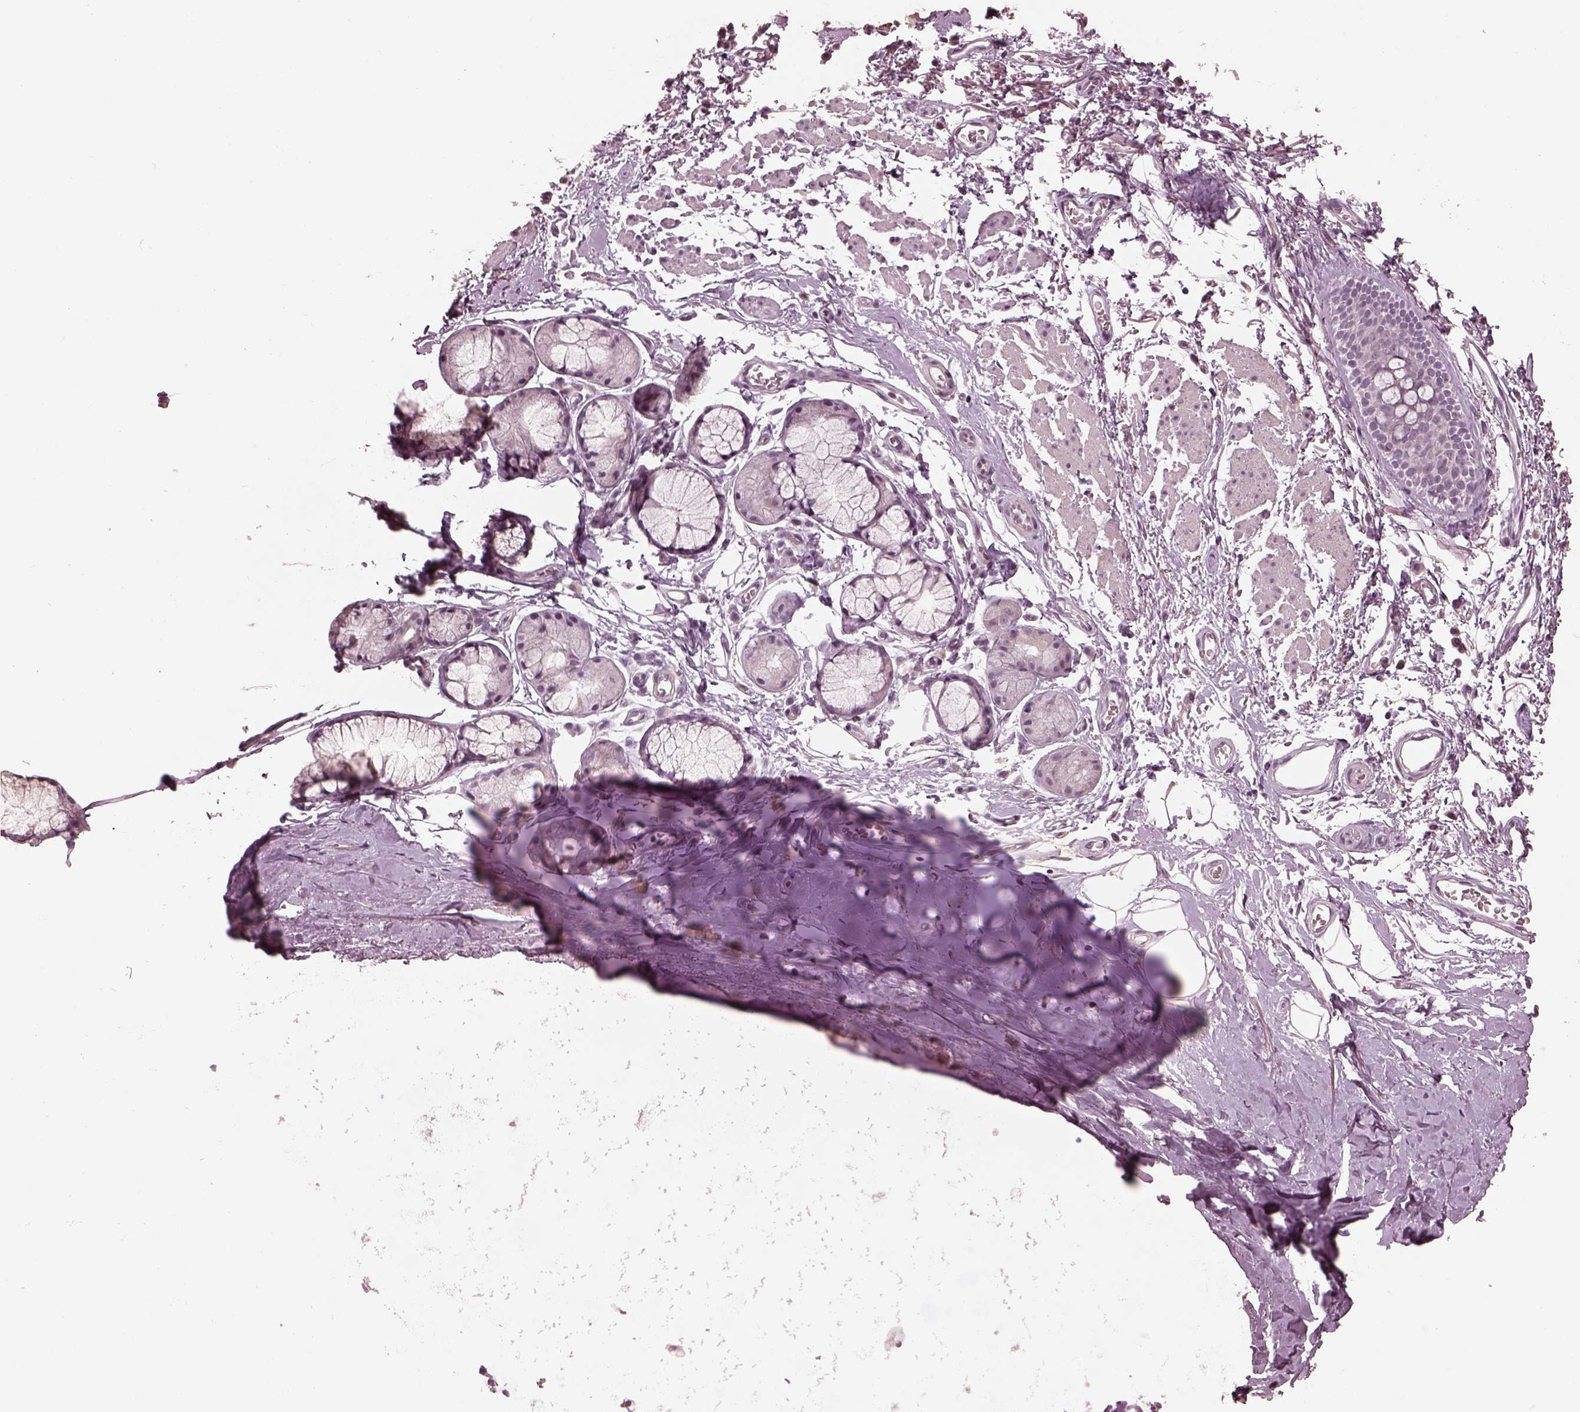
{"staining": {"intensity": "negative", "quantity": "none", "location": "none"}, "tissue": "soft tissue", "cell_type": "Chondrocytes", "image_type": "normal", "snomed": [{"axis": "morphology", "description": "Normal tissue, NOS"}, {"axis": "topography", "description": "Cartilage tissue"}, {"axis": "topography", "description": "Bronchus"}], "caption": "A high-resolution photomicrograph shows IHC staining of benign soft tissue, which shows no significant expression in chondrocytes.", "gene": "OPTC", "patient": {"sex": "female", "age": 79}}